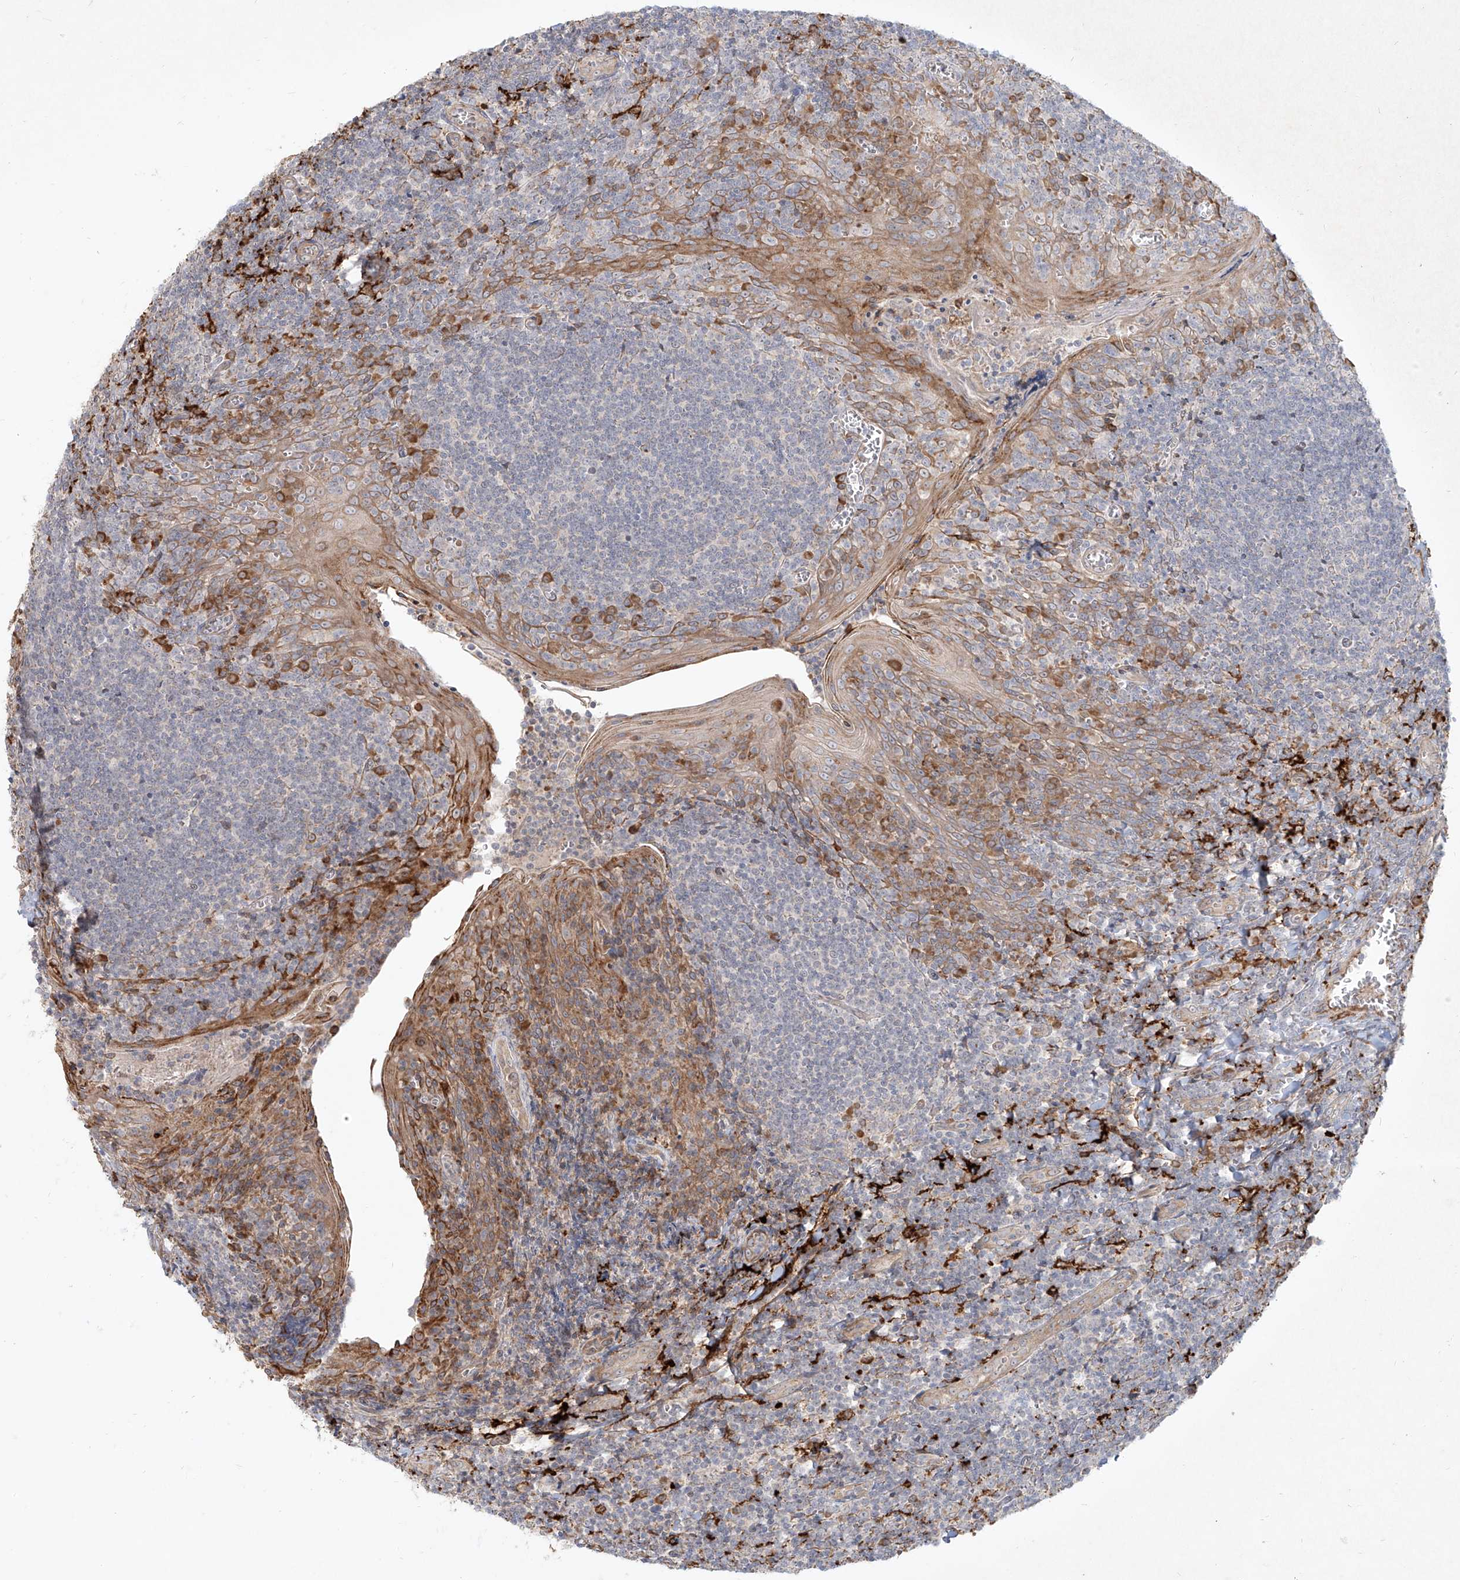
{"staining": {"intensity": "negative", "quantity": "none", "location": "none"}, "tissue": "tonsil", "cell_type": "Germinal center cells", "image_type": "normal", "snomed": [{"axis": "morphology", "description": "Normal tissue, NOS"}, {"axis": "topography", "description": "Tonsil"}], "caption": "An image of tonsil stained for a protein shows no brown staining in germinal center cells.", "gene": "CD209", "patient": {"sex": "male", "age": 27}}